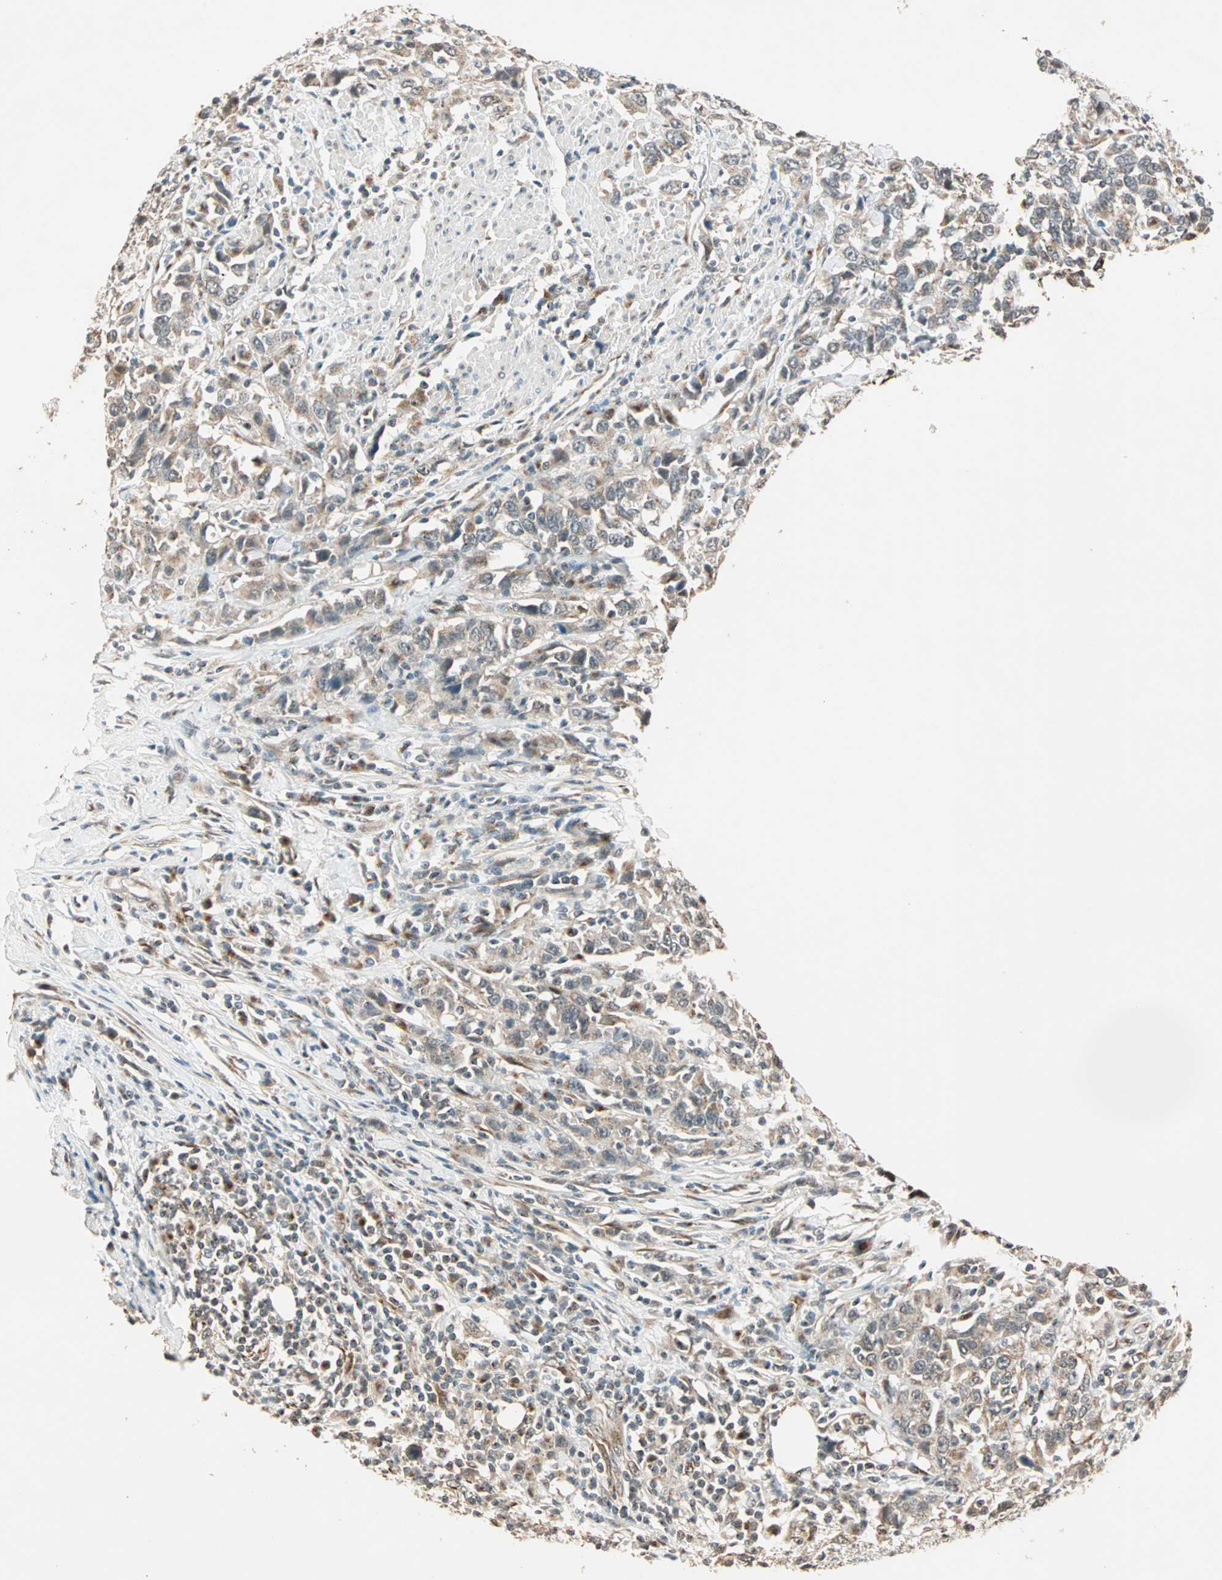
{"staining": {"intensity": "weak", "quantity": "25%-75%", "location": "cytoplasmic/membranous"}, "tissue": "urothelial cancer", "cell_type": "Tumor cells", "image_type": "cancer", "snomed": [{"axis": "morphology", "description": "Urothelial carcinoma, High grade"}, {"axis": "topography", "description": "Urinary bladder"}], "caption": "This is an image of immunohistochemistry staining of urothelial cancer, which shows weak staining in the cytoplasmic/membranous of tumor cells.", "gene": "PRDM2", "patient": {"sex": "male", "age": 61}}